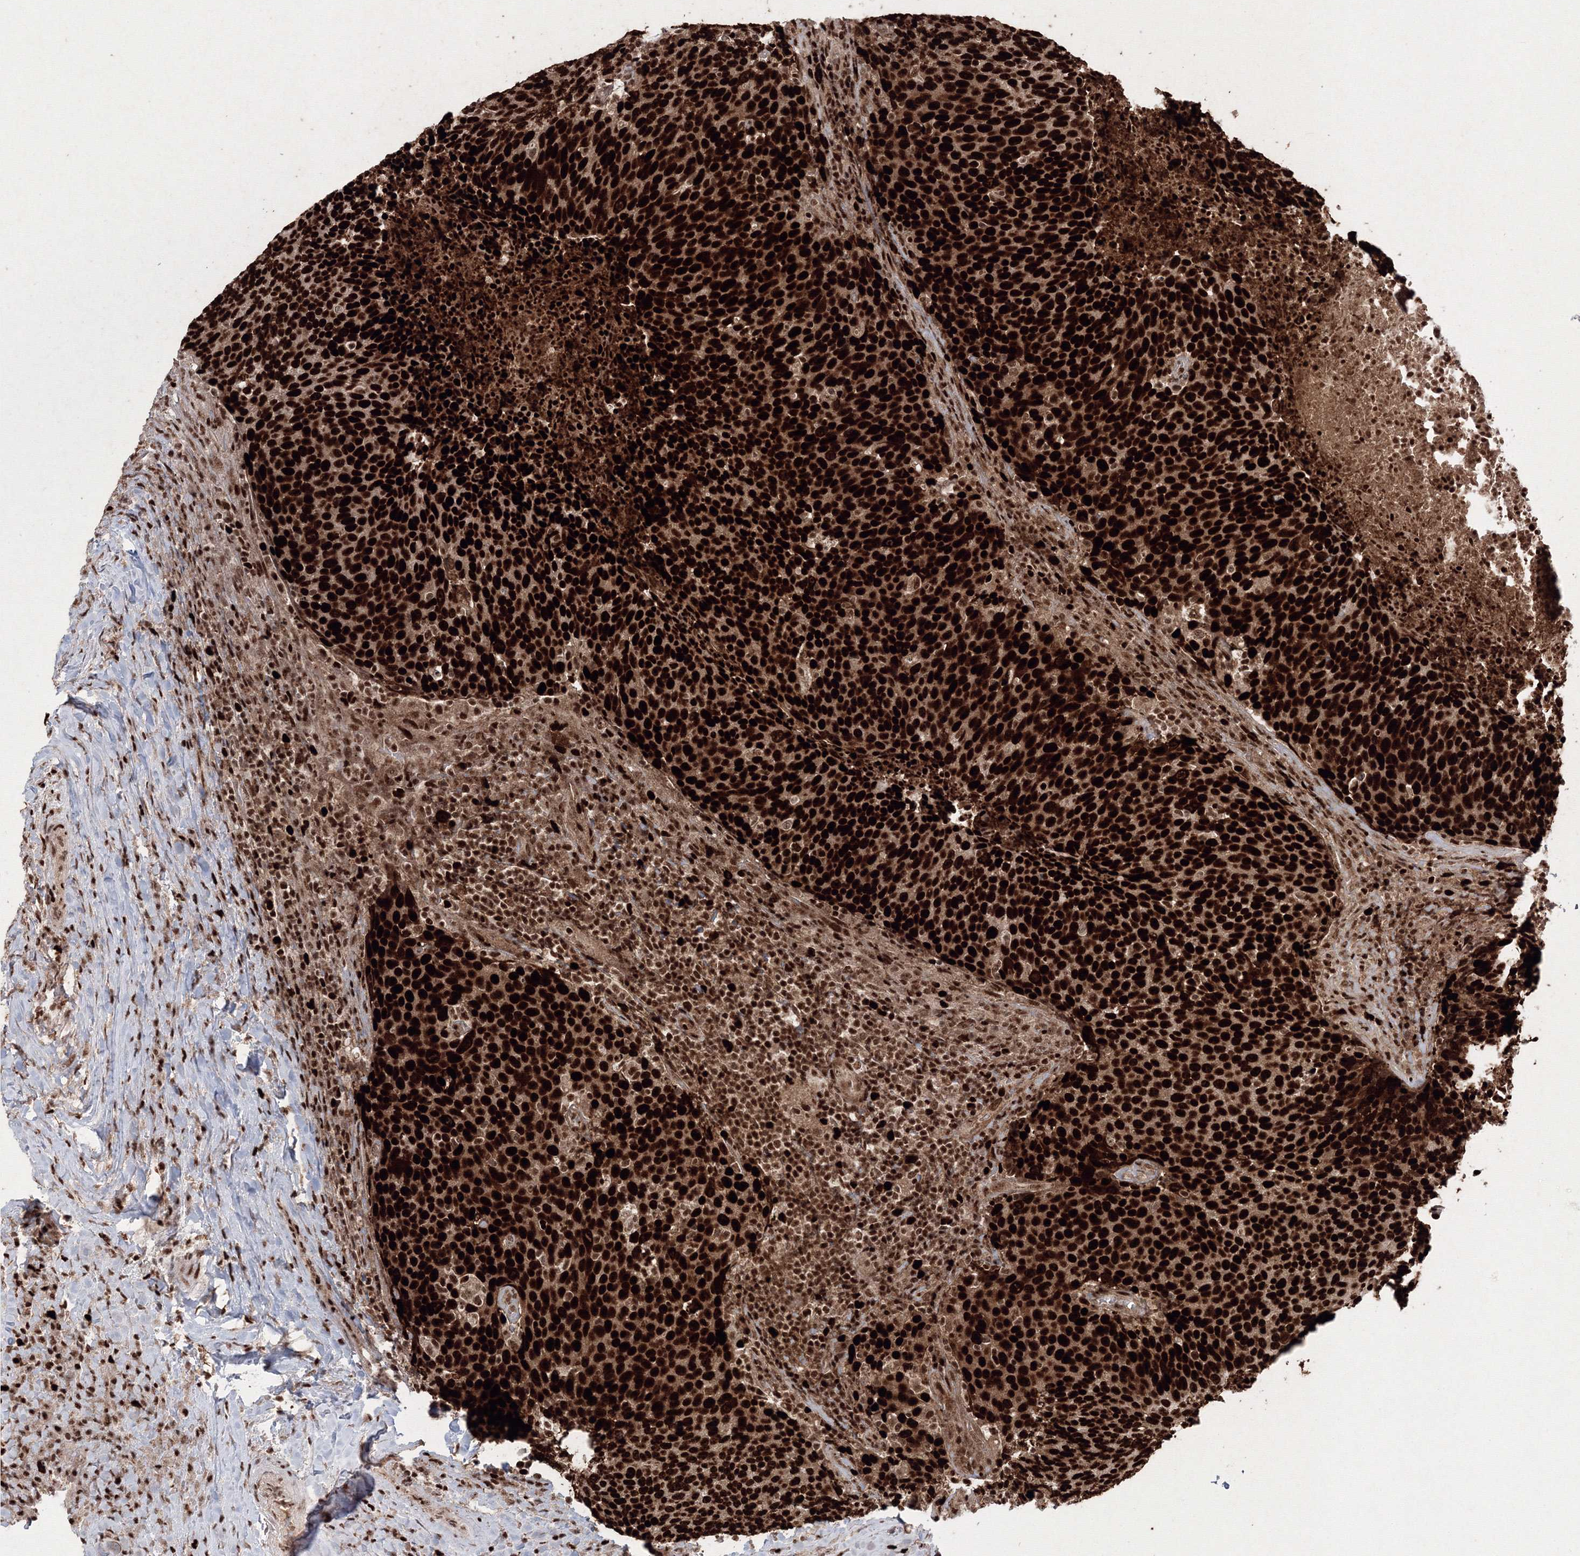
{"staining": {"intensity": "strong", "quantity": ">75%", "location": "nuclear"}, "tissue": "head and neck cancer", "cell_type": "Tumor cells", "image_type": "cancer", "snomed": [{"axis": "morphology", "description": "Squamous cell carcinoma, NOS"}, {"axis": "morphology", "description": "Squamous cell carcinoma, metastatic, NOS"}, {"axis": "topography", "description": "Lymph node"}, {"axis": "topography", "description": "Head-Neck"}], "caption": "Immunohistochemistry image of human head and neck cancer (metastatic squamous cell carcinoma) stained for a protein (brown), which reveals high levels of strong nuclear staining in approximately >75% of tumor cells.", "gene": "LIG1", "patient": {"sex": "male", "age": 62}}